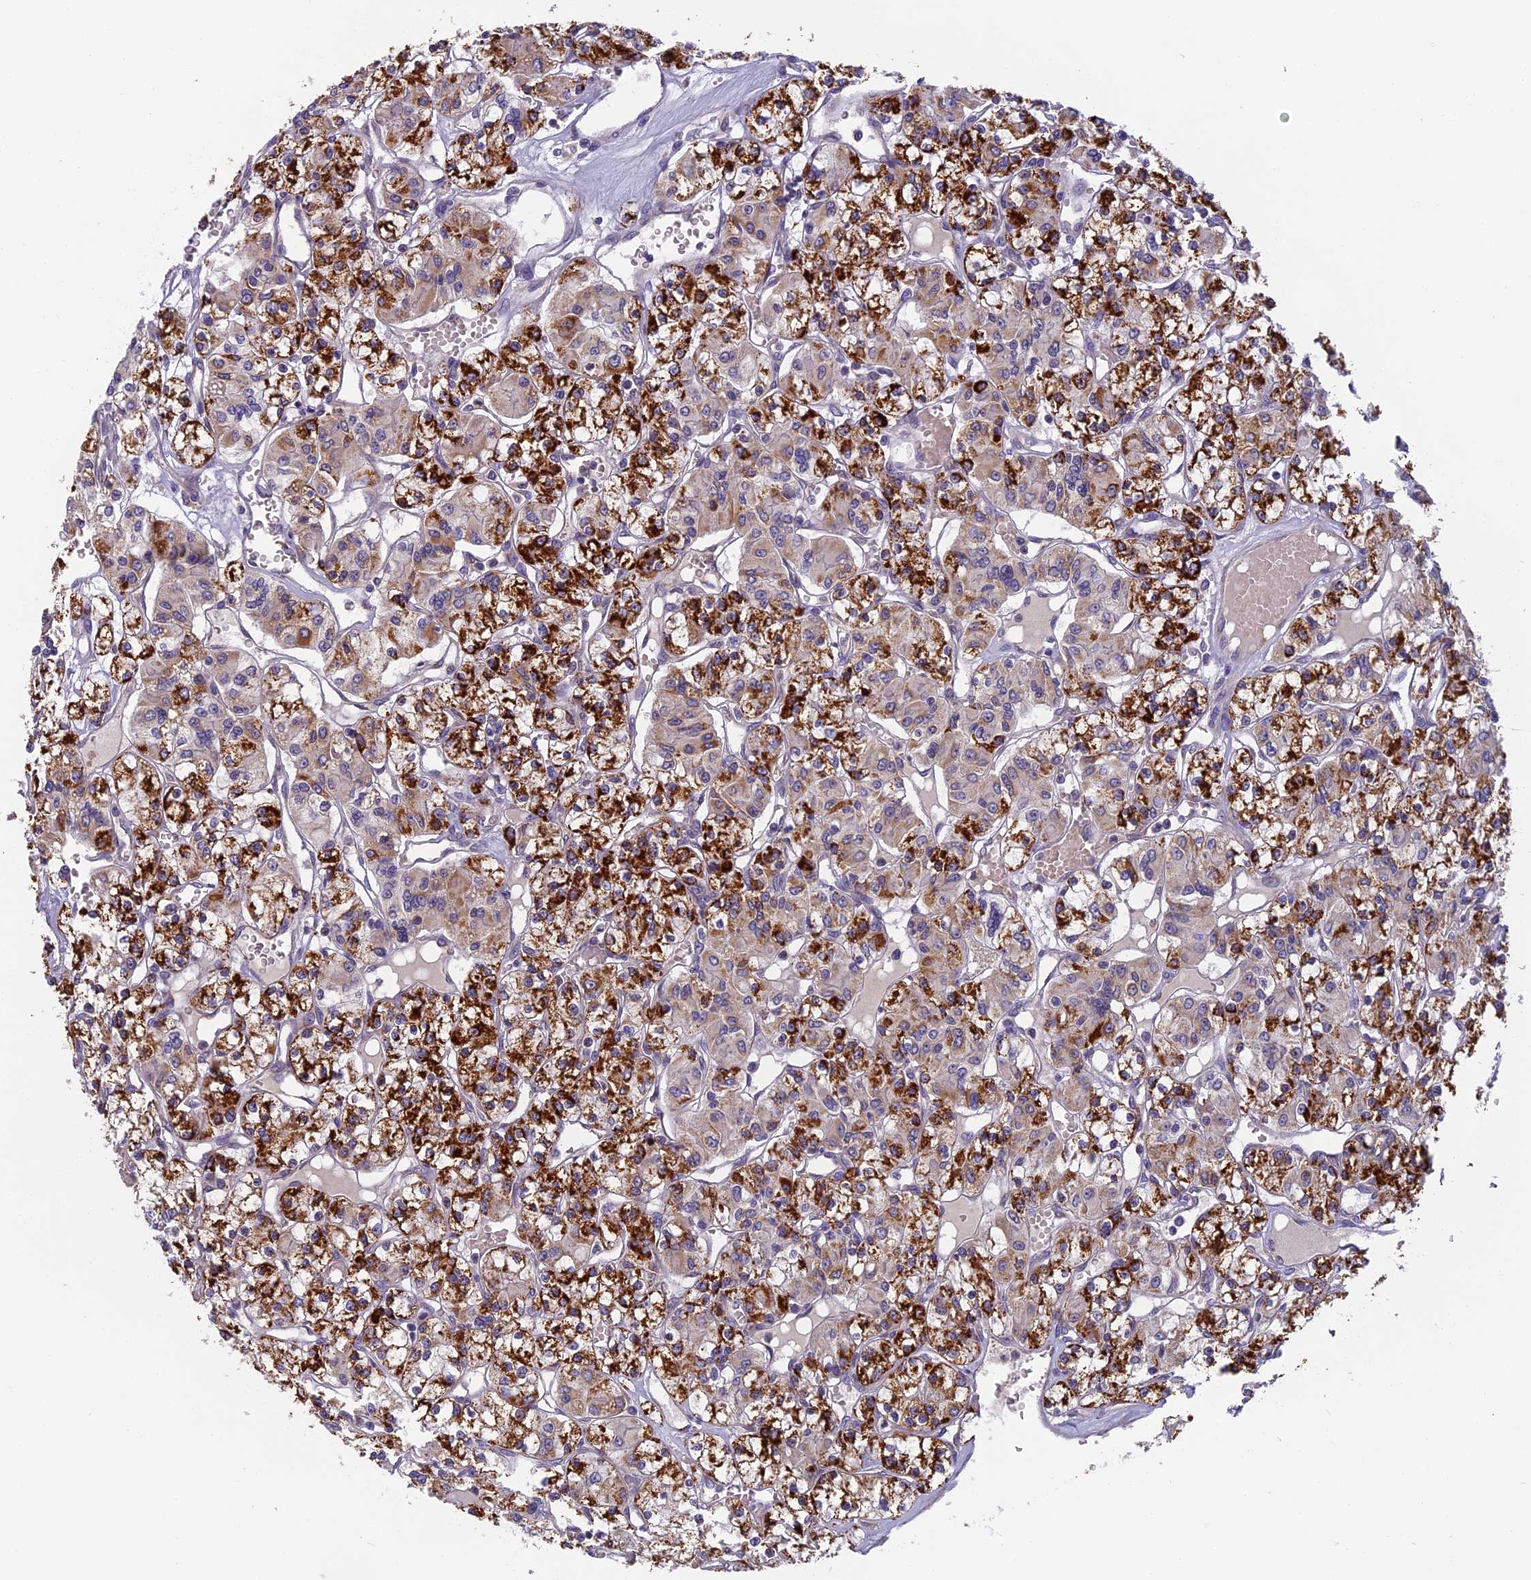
{"staining": {"intensity": "strong", "quantity": ">75%", "location": "cytoplasmic/membranous"}, "tissue": "renal cancer", "cell_type": "Tumor cells", "image_type": "cancer", "snomed": [{"axis": "morphology", "description": "Adenocarcinoma, NOS"}, {"axis": "topography", "description": "Kidney"}], "caption": "Renal cancer stained for a protein (brown) shows strong cytoplasmic/membranous positive expression in approximately >75% of tumor cells.", "gene": "SEMA7A", "patient": {"sex": "female", "age": 59}}